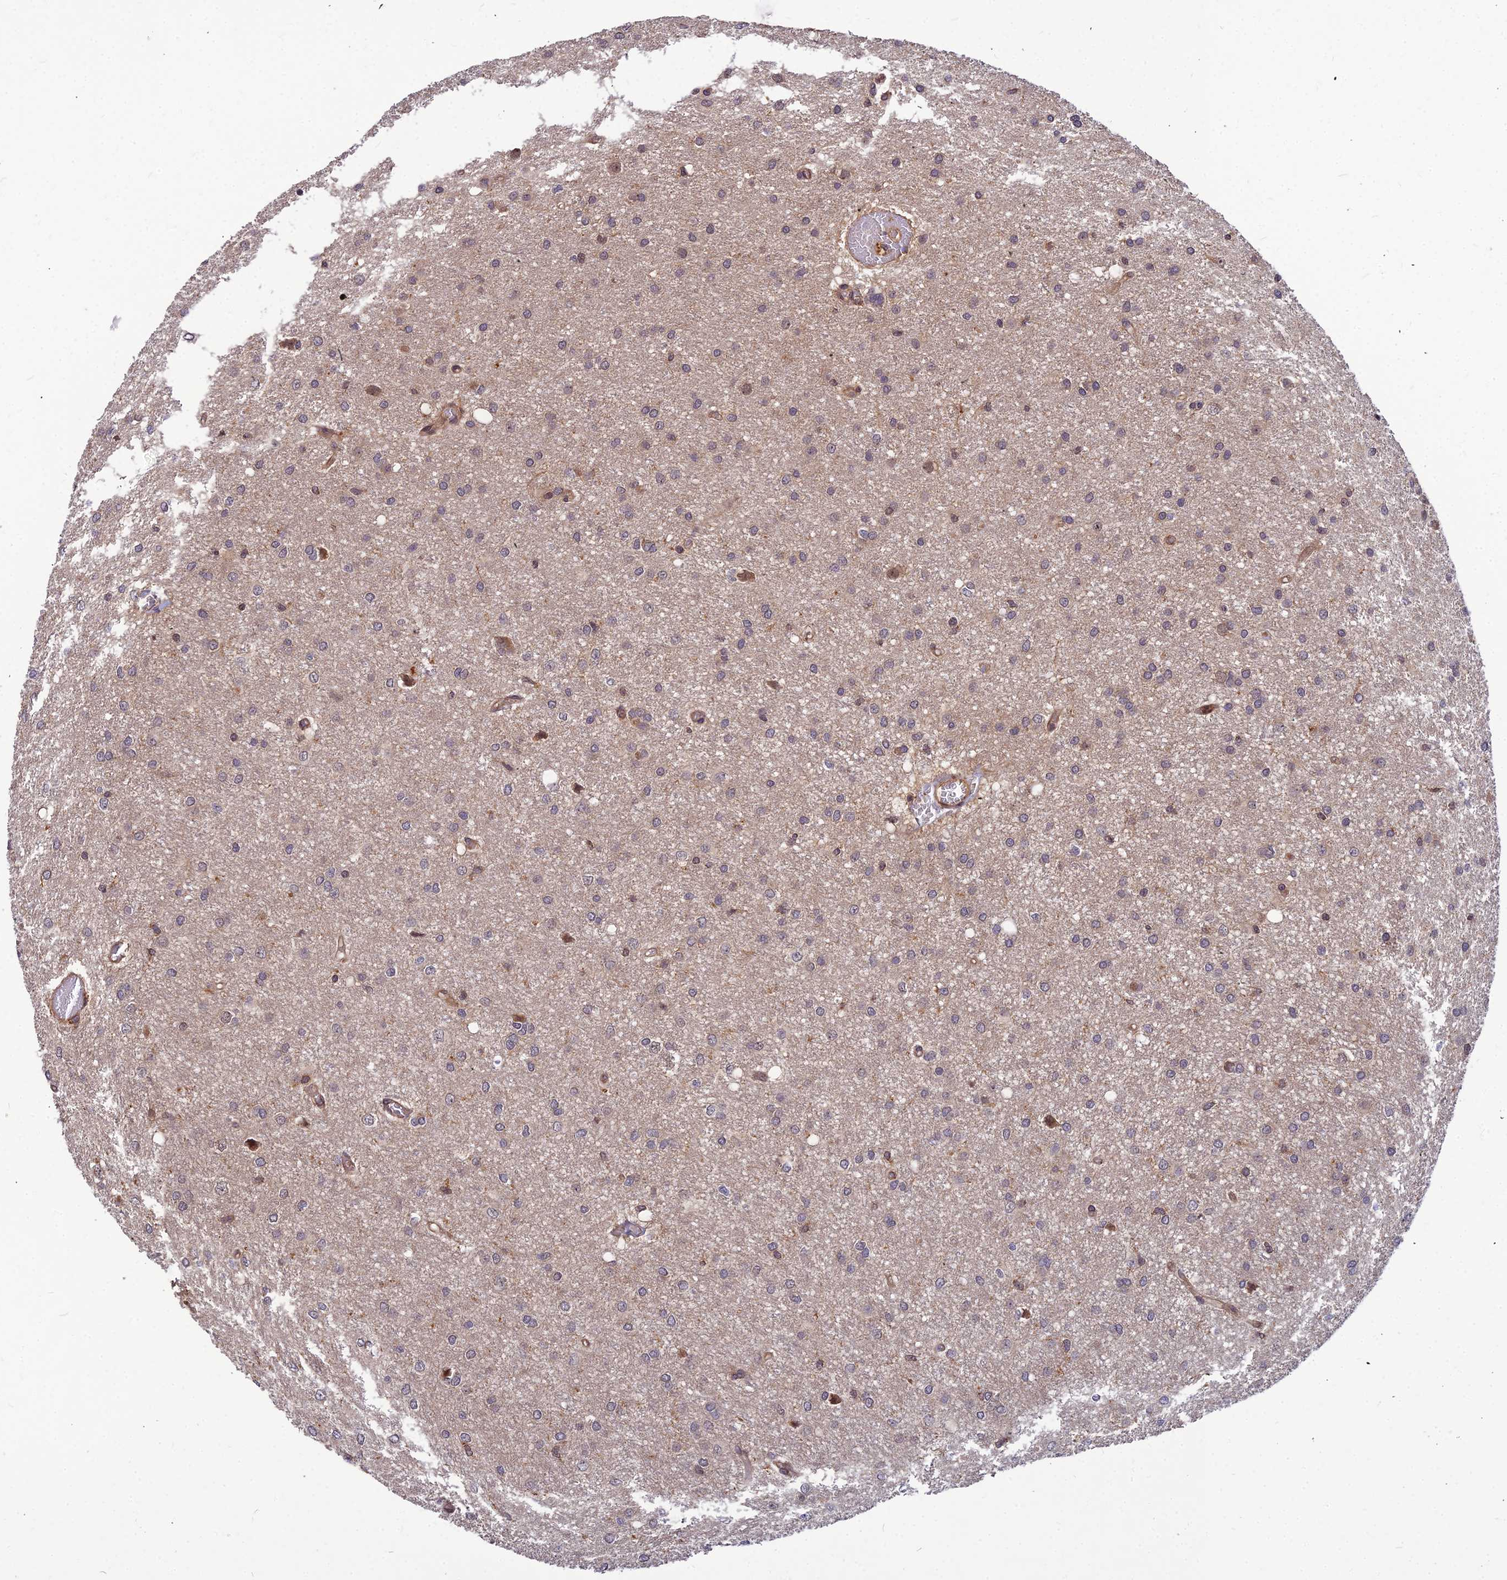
{"staining": {"intensity": "negative", "quantity": "none", "location": "none"}, "tissue": "glioma", "cell_type": "Tumor cells", "image_type": "cancer", "snomed": [{"axis": "morphology", "description": "Glioma, malignant, High grade"}, {"axis": "topography", "description": "Brain"}], "caption": "High magnification brightfield microscopy of glioma stained with DAB (brown) and counterstained with hematoxylin (blue): tumor cells show no significant expression.", "gene": "ZNF467", "patient": {"sex": "female", "age": 50}}